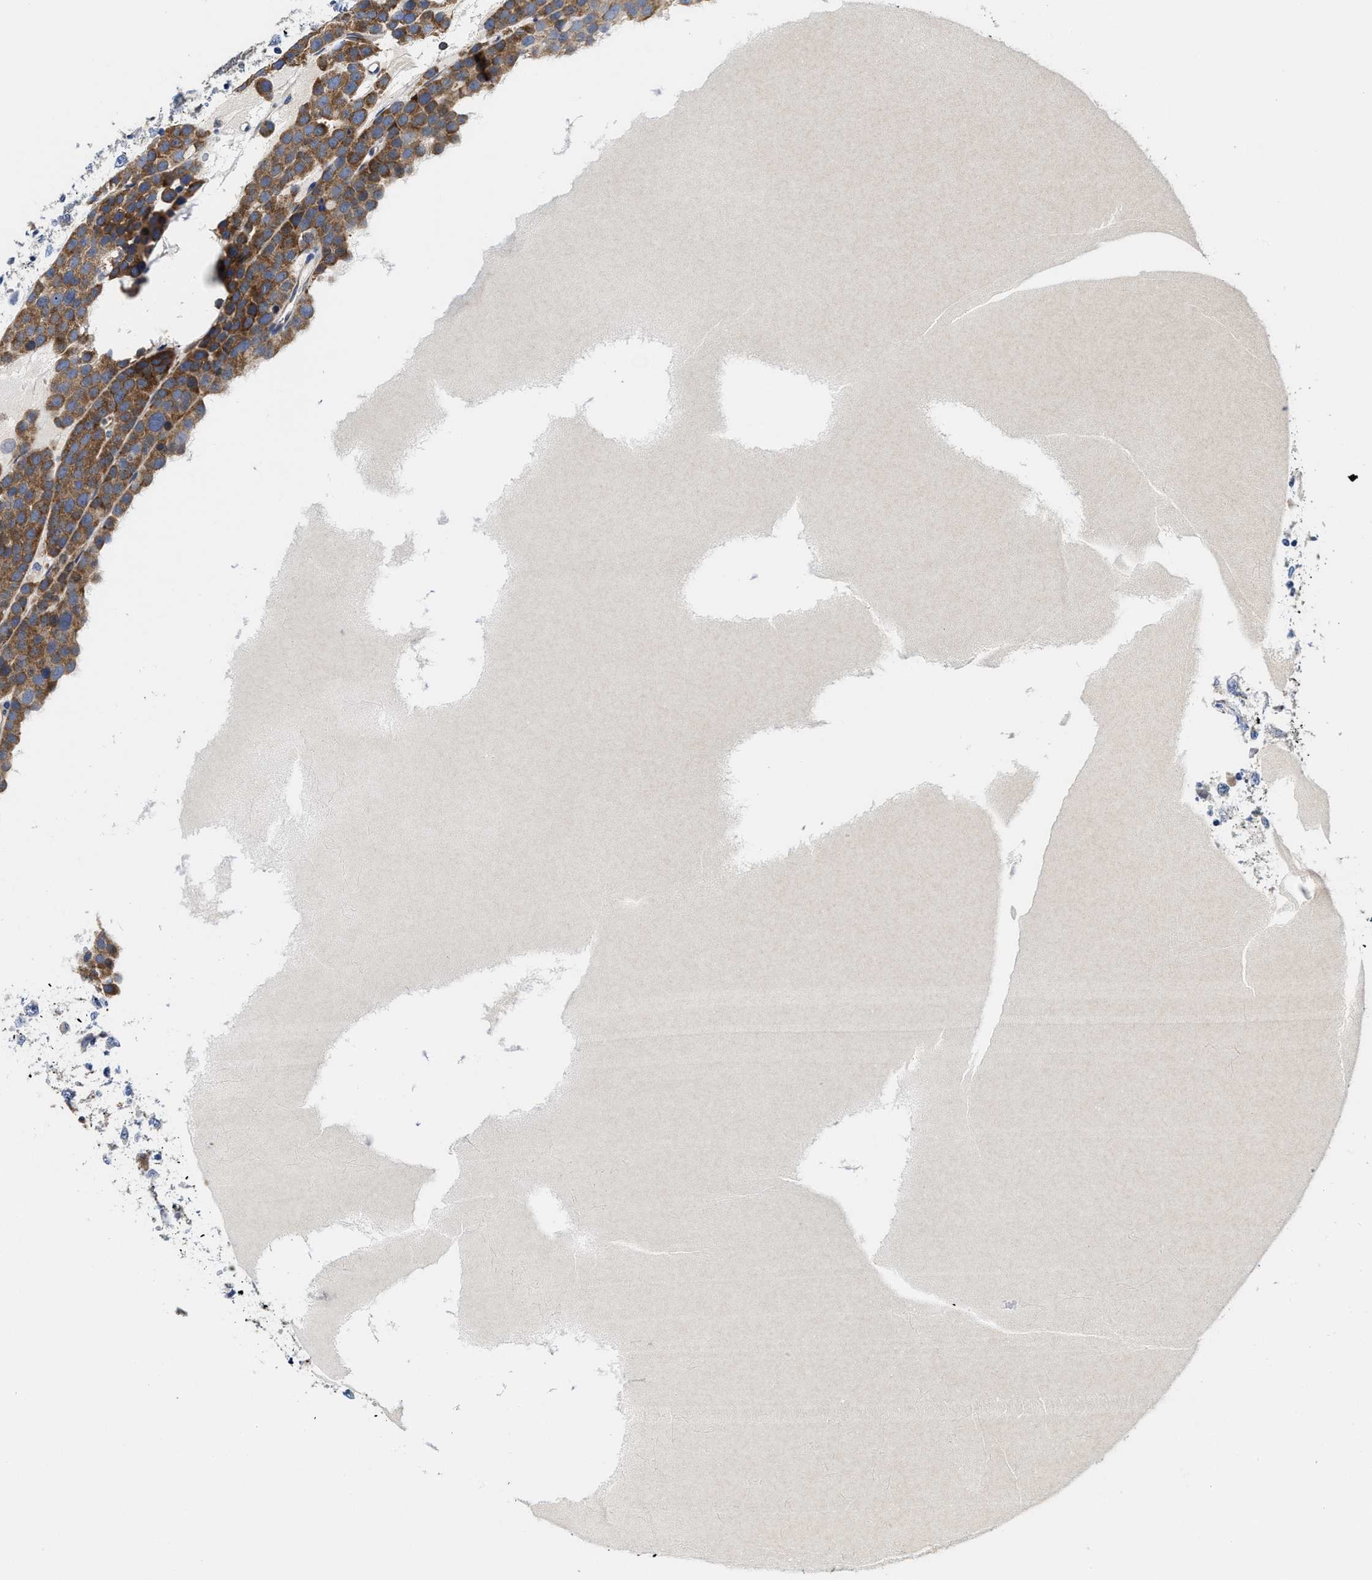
{"staining": {"intensity": "moderate", "quantity": ">75%", "location": "cytoplasmic/membranous"}, "tissue": "testis cancer", "cell_type": "Tumor cells", "image_type": "cancer", "snomed": [{"axis": "morphology", "description": "Seminoma, NOS"}, {"axis": "topography", "description": "Testis"}], "caption": "Testis seminoma tissue demonstrates moderate cytoplasmic/membranous positivity in approximately >75% of tumor cells", "gene": "TRAF6", "patient": {"sex": "male", "age": 71}}